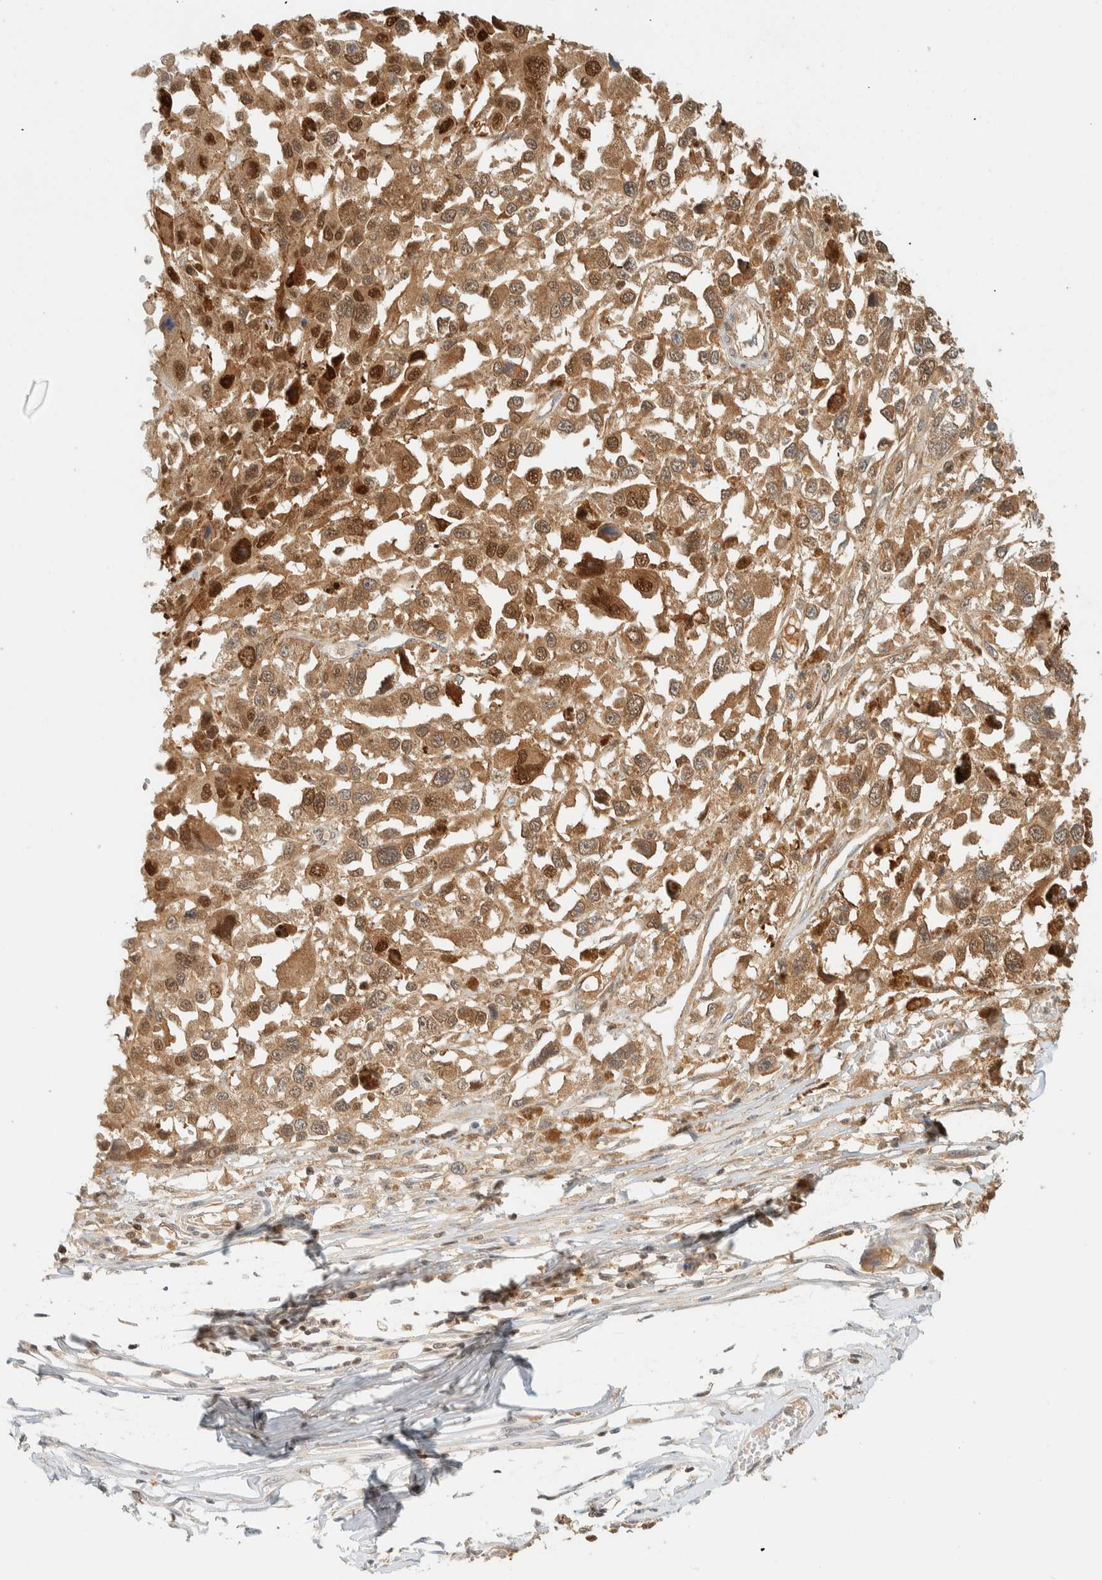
{"staining": {"intensity": "moderate", "quantity": ">75%", "location": "cytoplasmic/membranous,nuclear"}, "tissue": "melanoma", "cell_type": "Tumor cells", "image_type": "cancer", "snomed": [{"axis": "morphology", "description": "Malignant melanoma, Metastatic site"}, {"axis": "topography", "description": "Lymph node"}], "caption": "Immunohistochemistry (IHC) of human melanoma demonstrates medium levels of moderate cytoplasmic/membranous and nuclear positivity in about >75% of tumor cells.", "gene": "ZBTB37", "patient": {"sex": "male", "age": 59}}